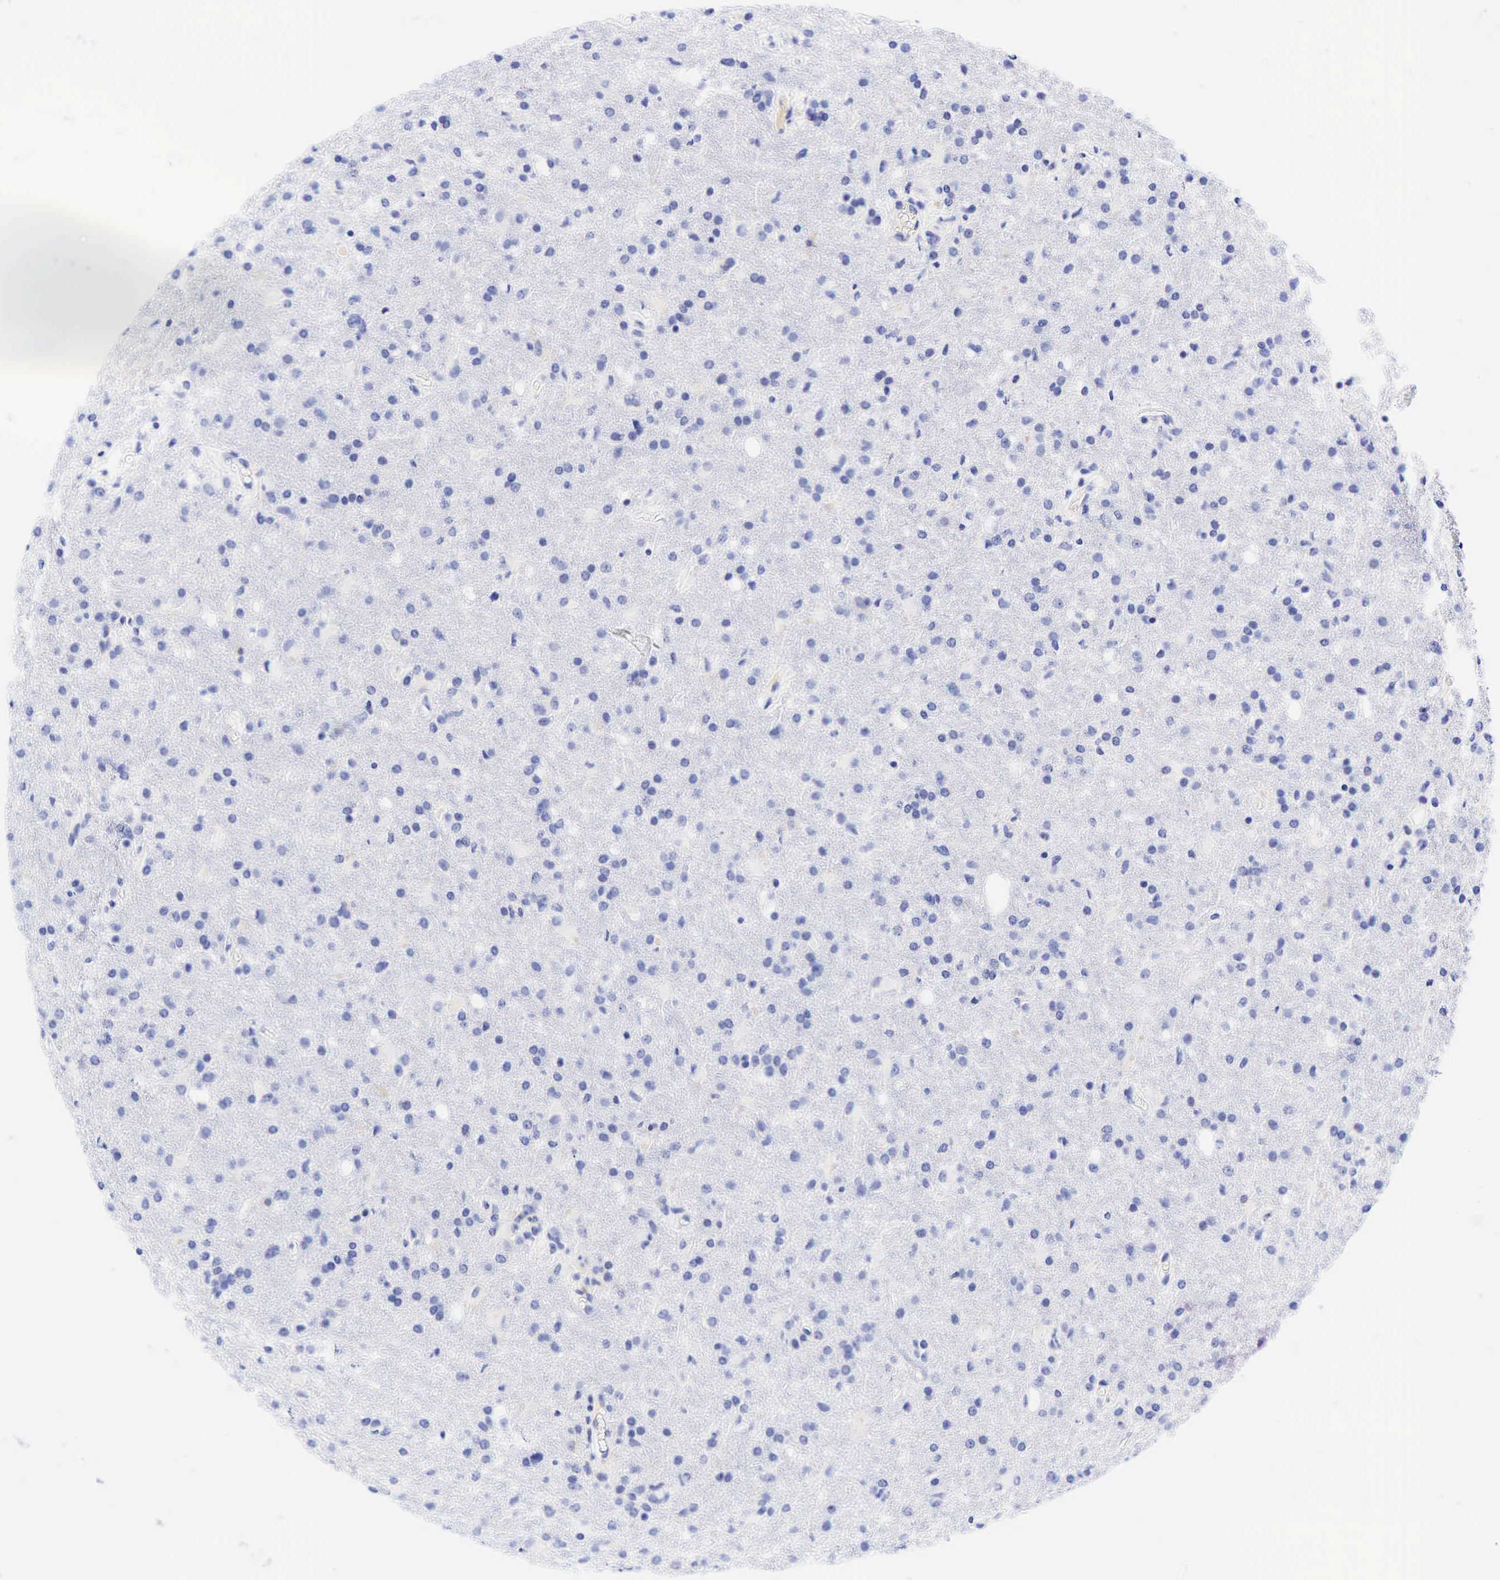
{"staining": {"intensity": "negative", "quantity": "none", "location": "none"}, "tissue": "glioma", "cell_type": "Tumor cells", "image_type": "cancer", "snomed": [{"axis": "morphology", "description": "Glioma, malignant, High grade"}, {"axis": "topography", "description": "Brain"}], "caption": "Image shows no protein expression in tumor cells of glioma tissue. (DAB immunohistochemistry (IHC), high magnification).", "gene": "TNFRSF8", "patient": {"sex": "male", "age": 68}}